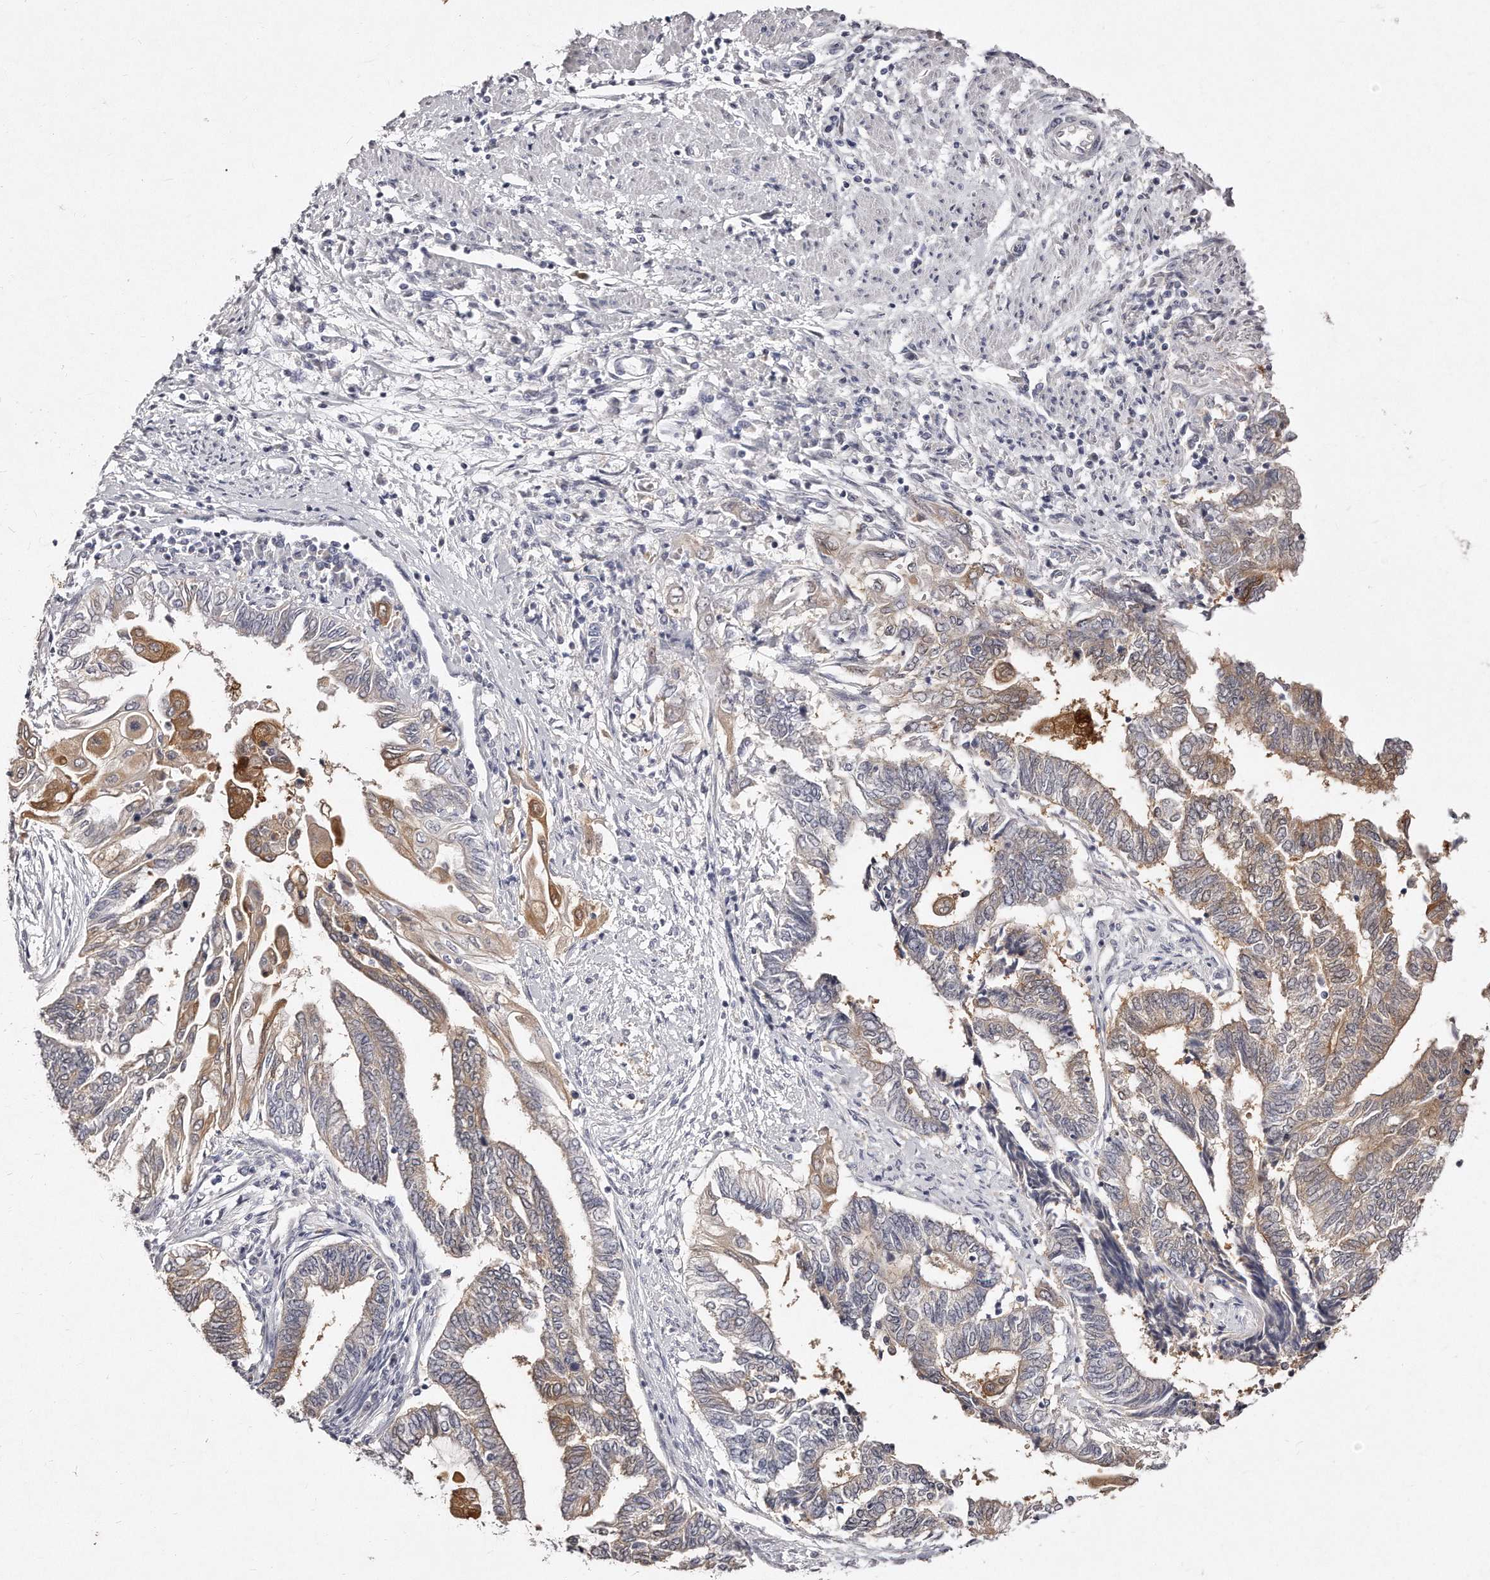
{"staining": {"intensity": "moderate", "quantity": "<25%", "location": "cytoplasmic/membranous"}, "tissue": "endometrial cancer", "cell_type": "Tumor cells", "image_type": "cancer", "snomed": [{"axis": "morphology", "description": "Adenocarcinoma, NOS"}, {"axis": "topography", "description": "Uterus"}, {"axis": "topography", "description": "Endometrium"}], "caption": "Adenocarcinoma (endometrial) tissue demonstrates moderate cytoplasmic/membranous staining in about <25% of tumor cells, visualized by immunohistochemistry.", "gene": "GDA", "patient": {"sex": "female", "age": 70}}